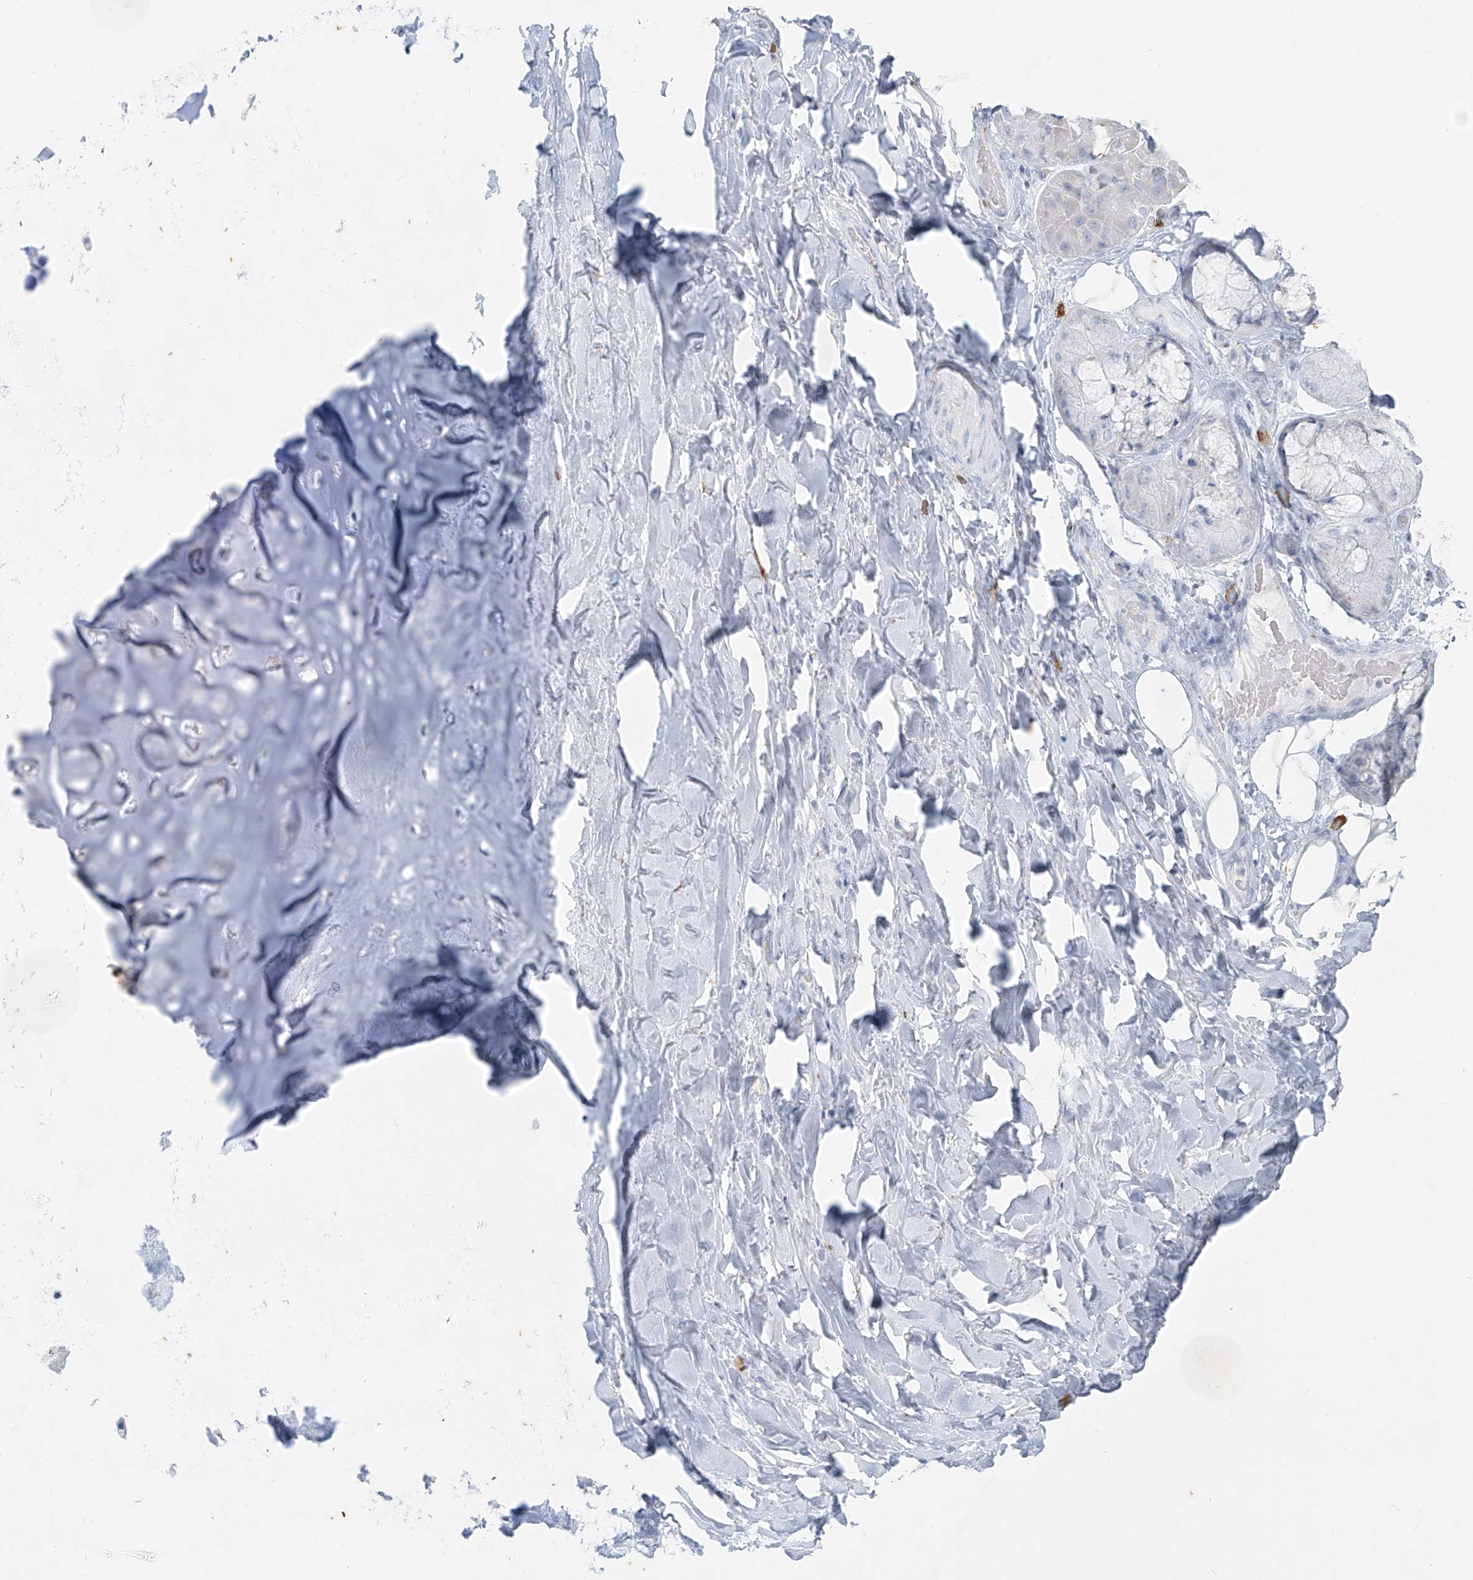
{"staining": {"intensity": "negative", "quantity": "none", "location": "none"}, "tissue": "adipose tissue", "cell_type": "Adipocytes", "image_type": "normal", "snomed": [{"axis": "morphology", "description": "Normal tissue, NOS"}, {"axis": "morphology", "description": "Squamous cell carcinoma, NOS"}, {"axis": "topography", "description": "Lymph node"}, {"axis": "topography", "description": "Bronchus"}, {"axis": "topography", "description": "Lung"}], "caption": "This micrograph is of normal adipose tissue stained with immunohistochemistry to label a protein in brown with the nuclei are counter-stained blue. There is no positivity in adipocytes. (DAB immunohistochemistry (IHC) with hematoxylin counter stain).", "gene": "CX3CR1", "patient": {"sex": "male", "age": 66}}